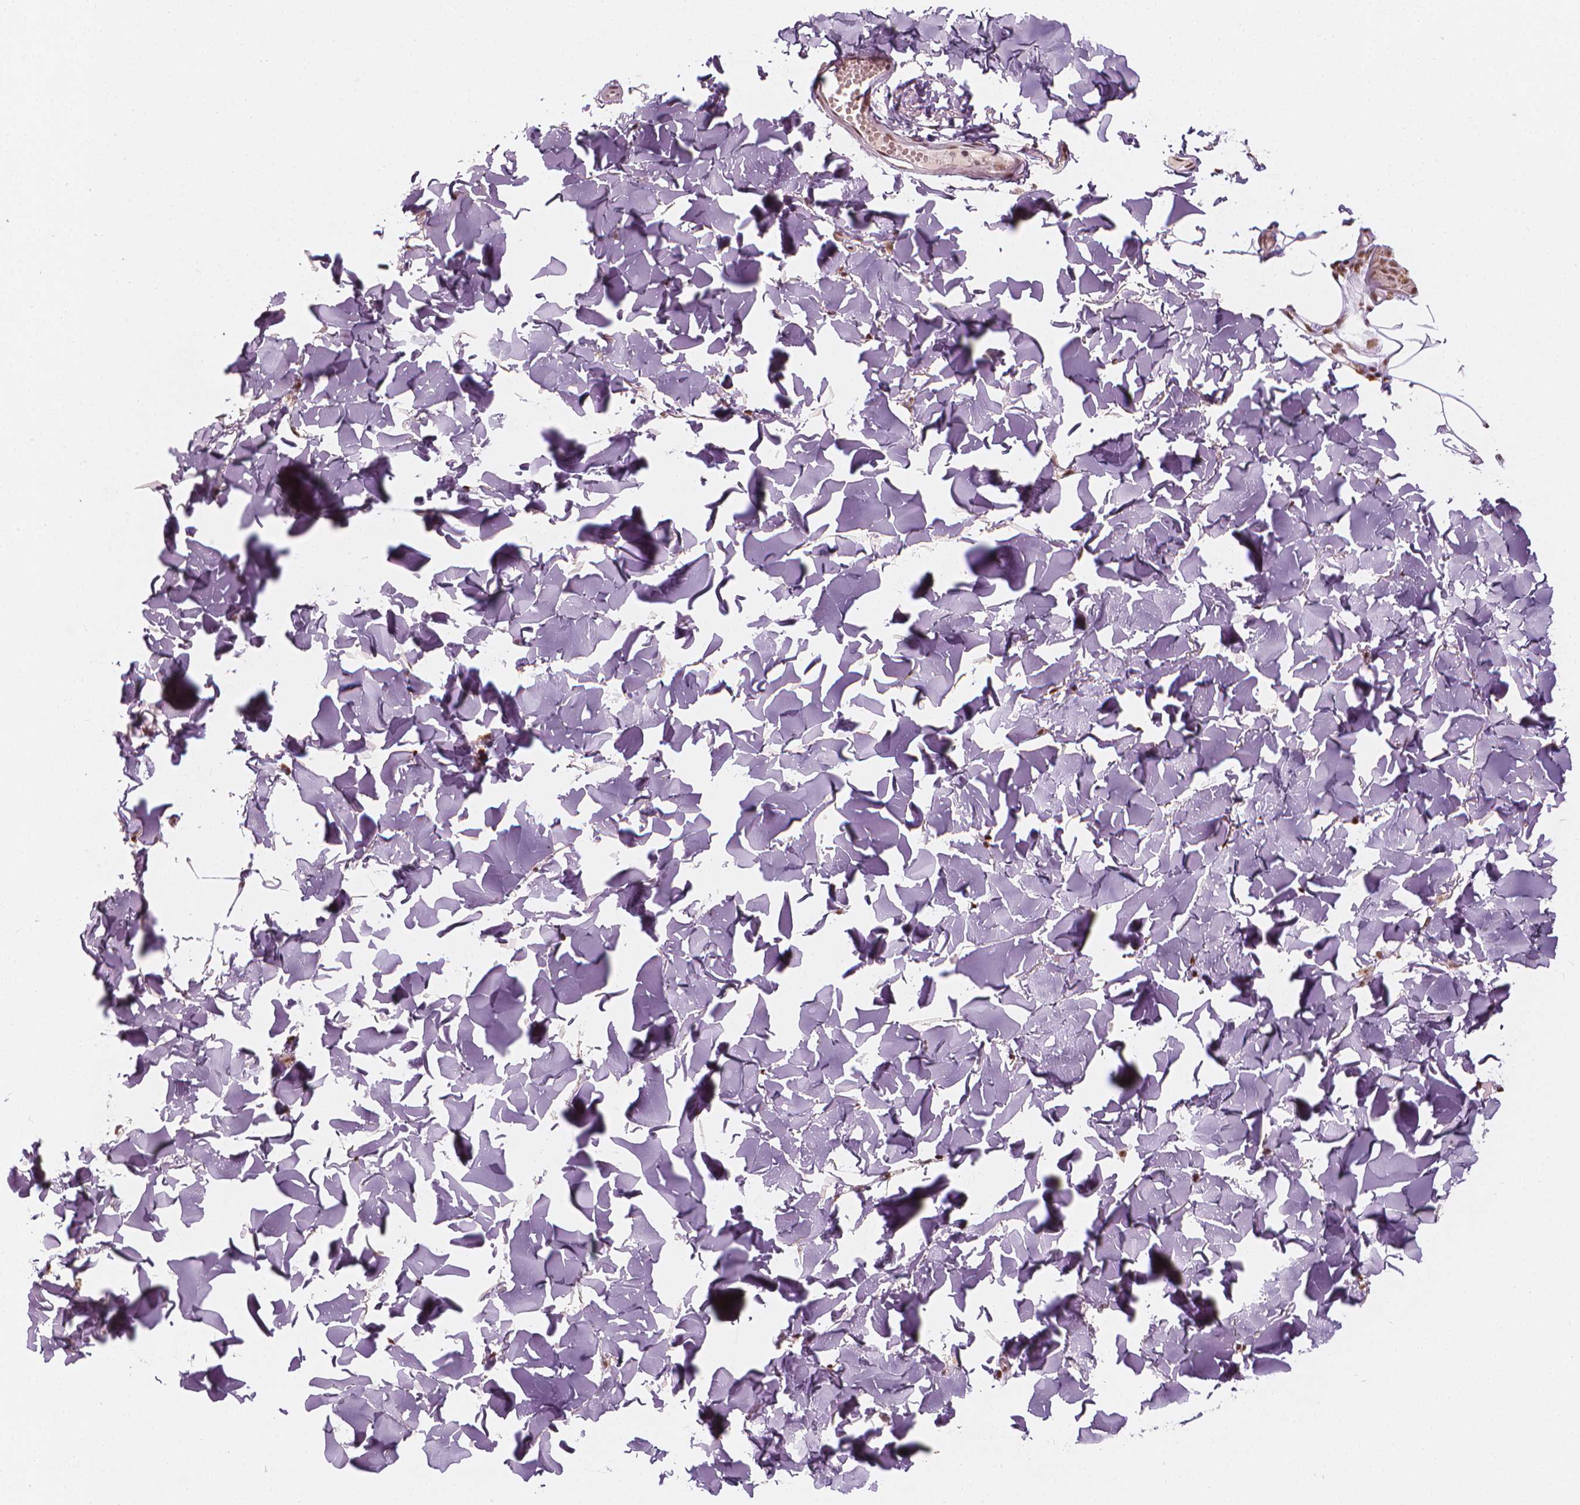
{"staining": {"intensity": "moderate", "quantity": ">75%", "location": "nuclear"}, "tissue": "adipose tissue", "cell_type": "Adipocytes", "image_type": "normal", "snomed": [{"axis": "morphology", "description": "Normal tissue, NOS"}, {"axis": "topography", "description": "Skin"}, {"axis": "topography", "description": "Peripheral nerve tissue"}], "caption": "Adipose tissue stained with a brown dye demonstrates moderate nuclear positive staining in about >75% of adipocytes.", "gene": "ELF2", "patient": {"sex": "female", "age": 45}}